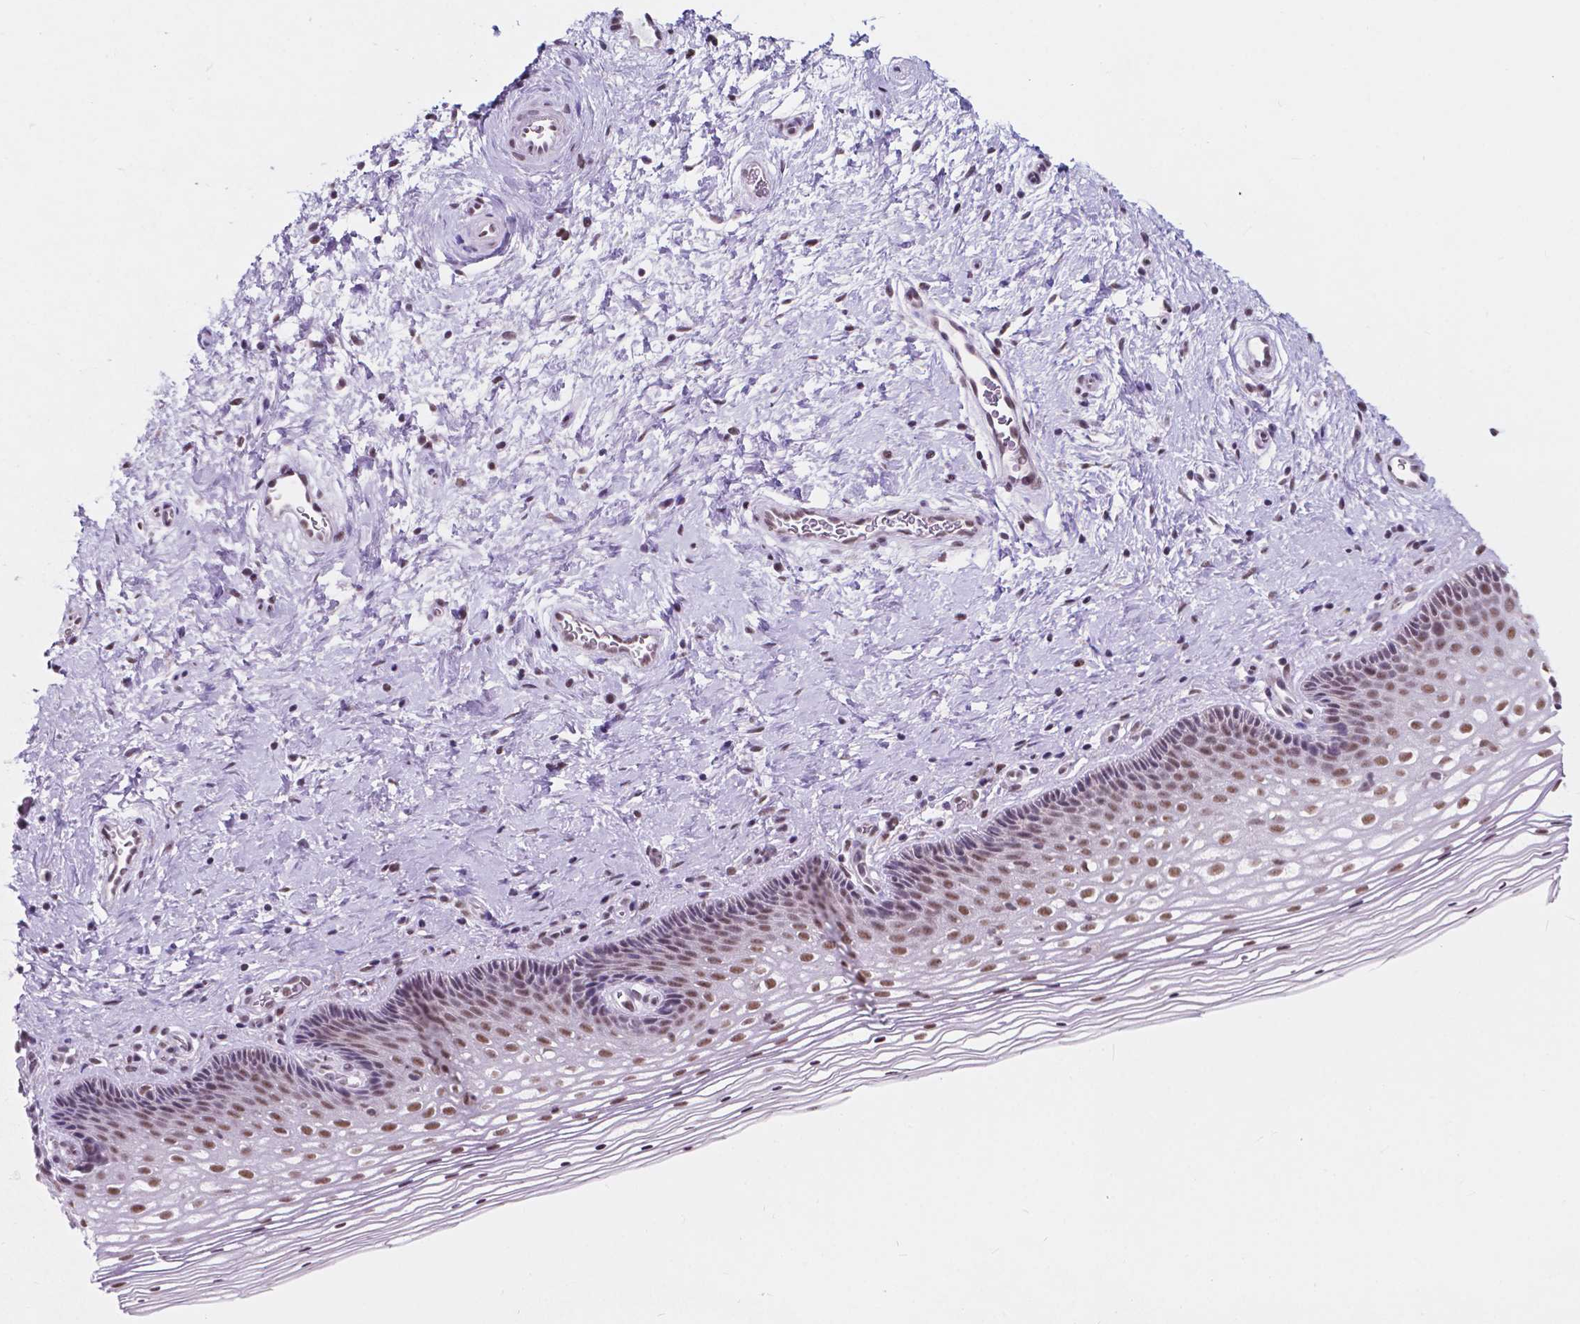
{"staining": {"intensity": "weak", "quantity": ">75%", "location": "nuclear"}, "tissue": "cervix", "cell_type": "Glandular cells", "image_type": "normal", "snomed": [{"axis": "morphology", "description": "Normal tissue, NOS"}, {"axis": "topography", "description": "Cervix"}], "caption": "Immunohistochemistry (IHC) of unremarkable human cervix reveals low levels of weak nuclear expression in approximately >75% of glandular cells. (DAB = brown stain, brightfield microscopy at high magnification).", "gene": "BCAS2", "patient": {"sex": "female", "age": 34}}